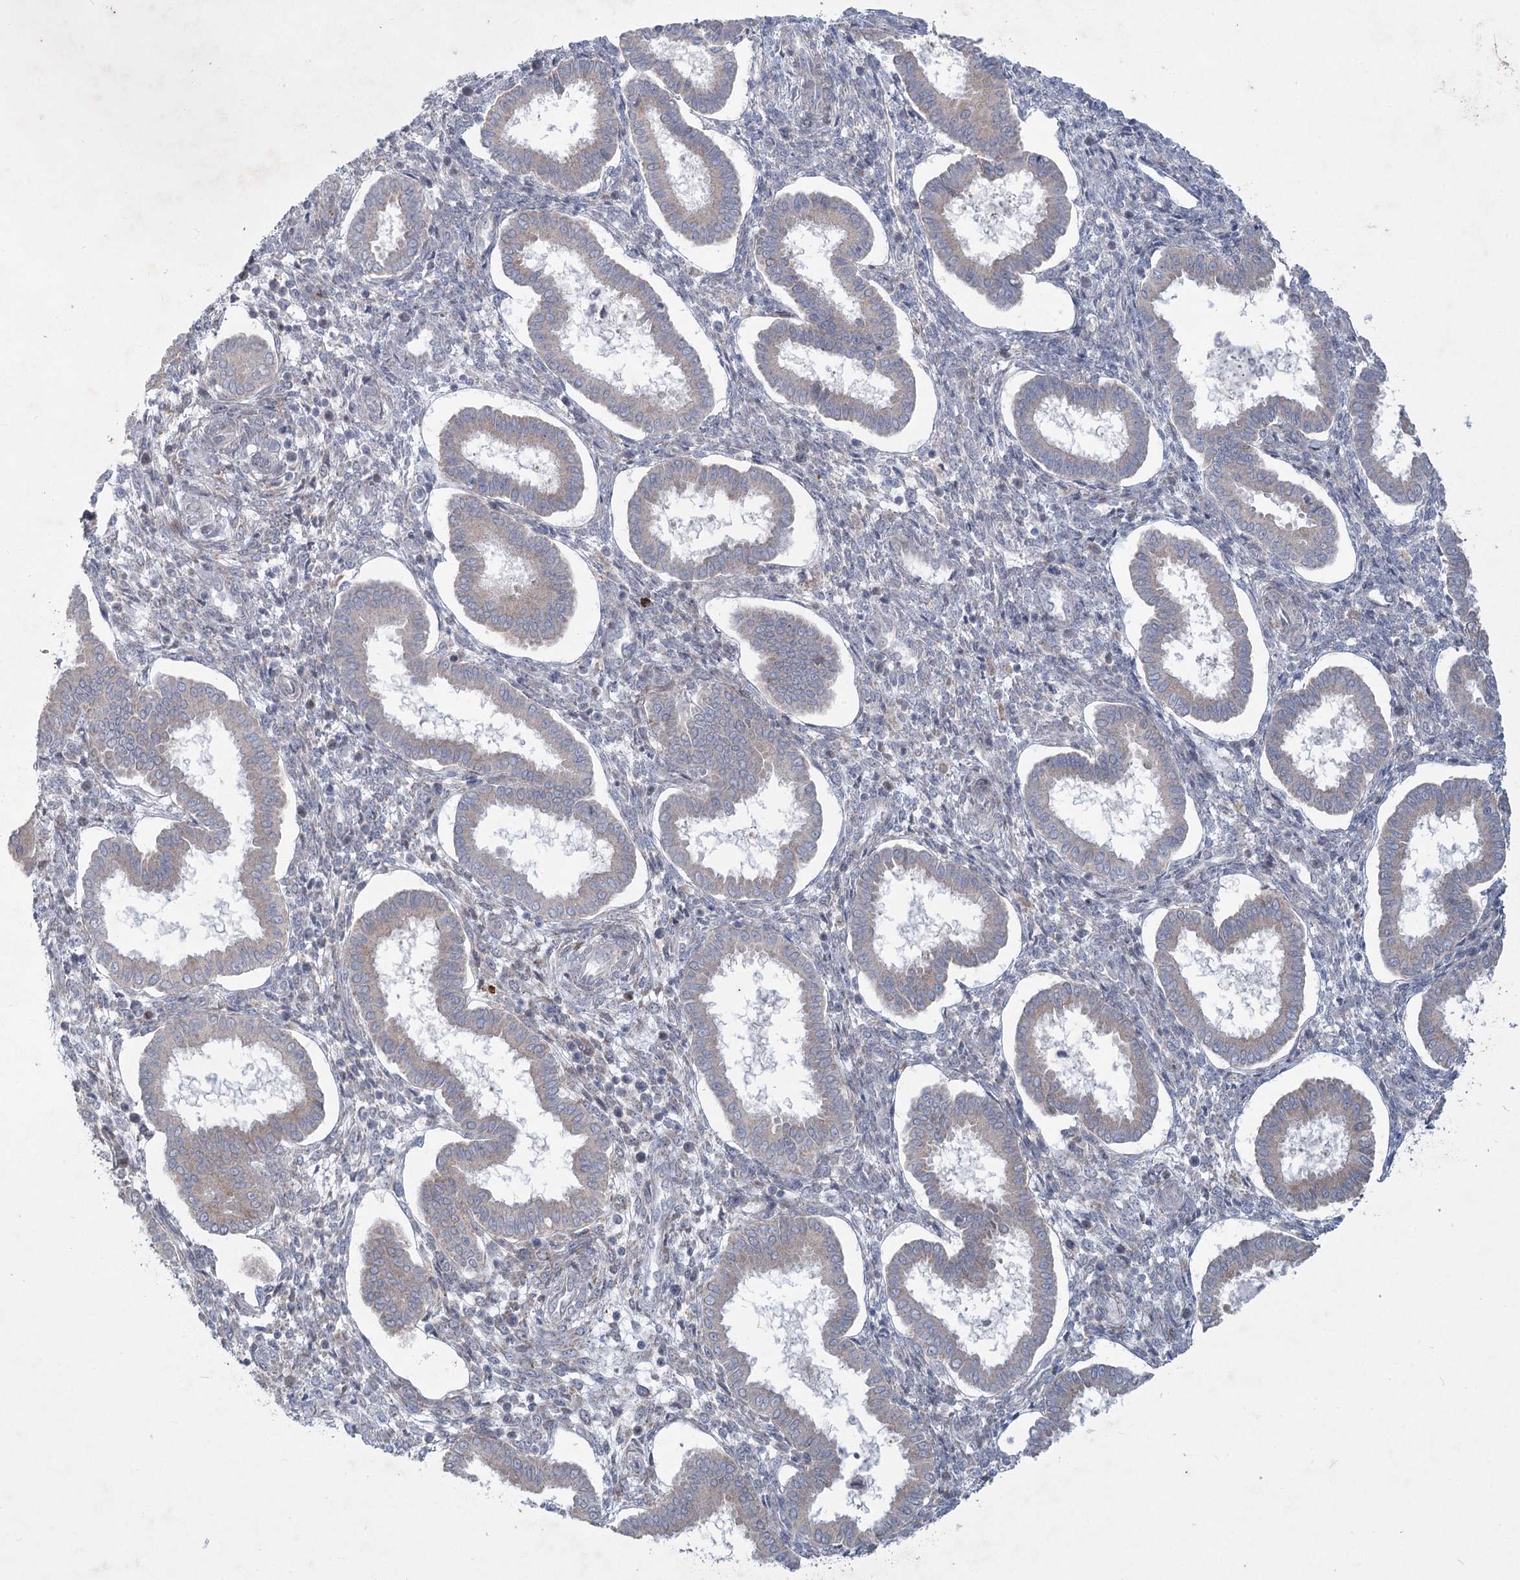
{"staining": {"intensity": "negative", "quantity": "none", "location": "none"}, "tissue": "endometrium", "cell_type": "Cells in endometrial stroma", "image_type": "normal", "snomed": [{"axis": "morphology", "description": "Normal tissue, NOS"}, {"axis": "topography", "description": "Endometrium"}], "caption": "An IHC image of unremarkable endometrium is shown. There is no staining in cells in endometrial stroma of endometrium. (Immunohistochemistry, brightfield microscopy, high magnification).", "gene": "PLA2G12A", "patient": {"sex": "female", "age": 24}}